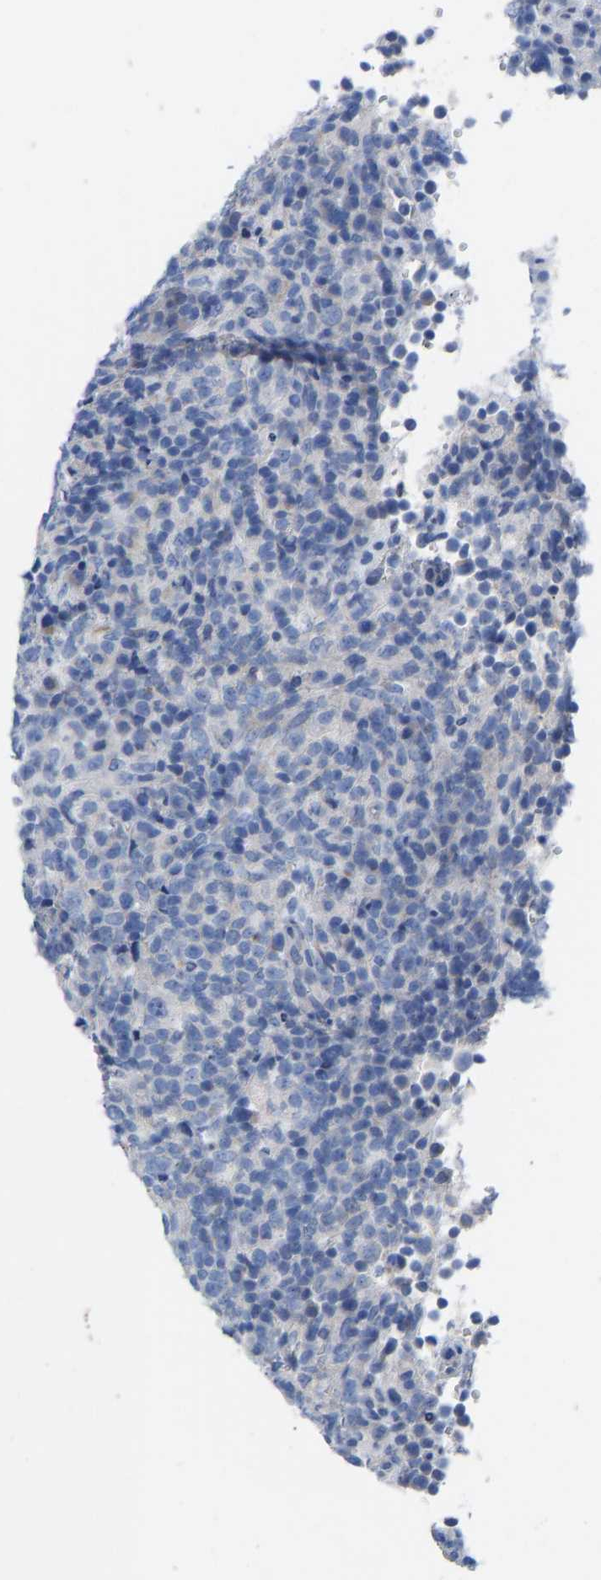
{"staining": {"intensity": "negative", "quantity": "none", "location": "none"}, "tissue": "lymphoma", "cell_type": "Tumor cells", "image_type": "cancer", "snomed": [{"axis": "morphology", "description": "Malignant lymphoma, non-Hodgkin's type, High grade"}, {"axis": "topography", "description": "Lymph node"}], "caption": "High-grade malignant lymphoma, non-Hodgkin's type was stained to show a protein in brown. There is no significant staining in tumor cells.", "gene": "OLIG2", "patient": {"sex": "female", "age": 76}}